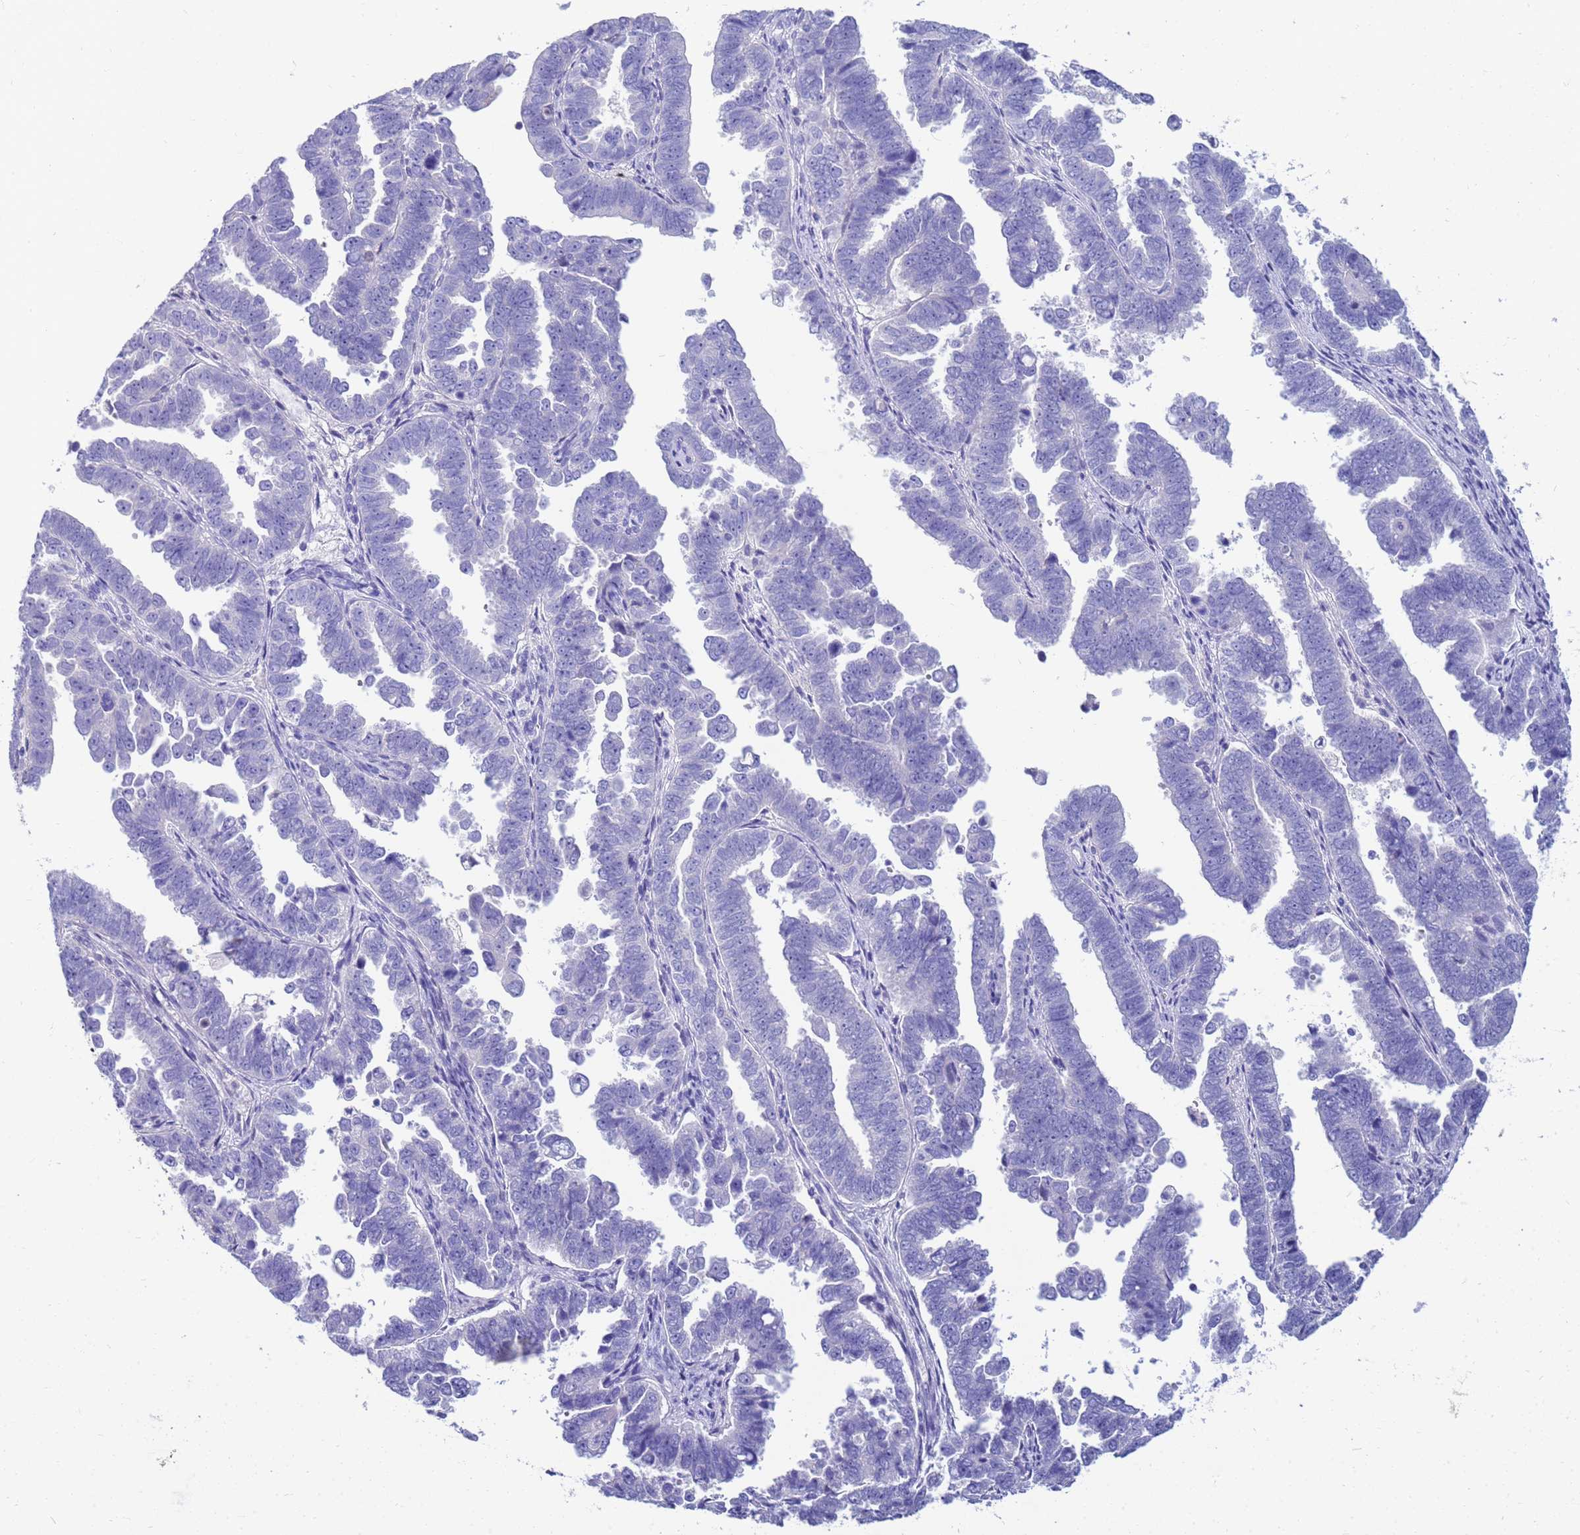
{"staining": {"intensity": "negative", "quantity": "none", "location": "none"}, "tissue": "endometrial cancer", "cell_type": "Tumor cells", "image_type": "cancer", "snomed": [{"axis": "morphology", "description": "Adenocarcinoma, NOS"}, {"axis": "topography", "description": "Endometrium"}], "caption": "A high-resolution histopathology image shows IHC staining of endometrial cancer (adenocarcinoma), which reveals no significant staining in tumor cells.", "gene": "SYCN", "patient": {"sex": "female", "age": 75}}